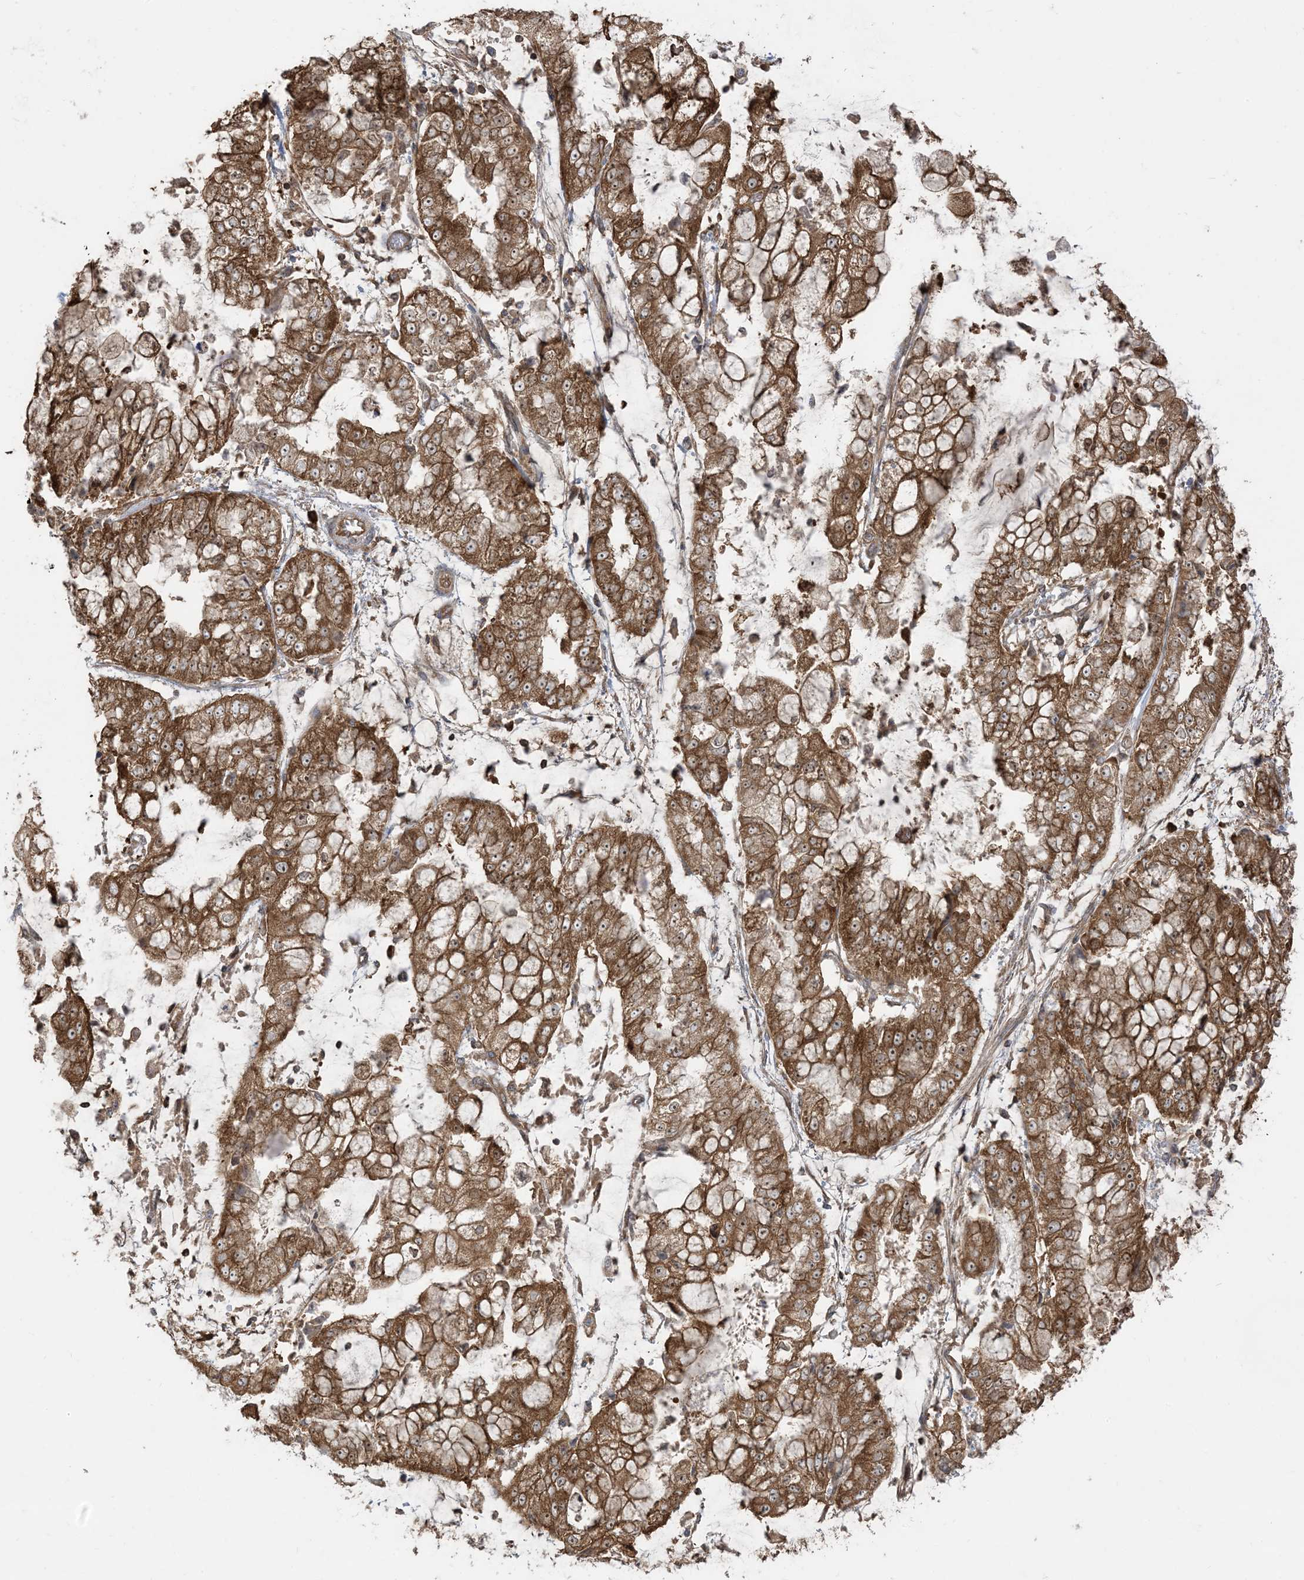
{"staining": {"intensity": "strong", "quantity": ">75%", "location": "cytoplasmic/membranous,nuclear"}, "tissue": "stomach cancer", "cell_type": "Tumor cells", "image_type": "cancer", "snomed": [{"axis": "morphology", "description": "Adenocarcinoma, NOS"}, {"axis": "topography", "description": "Stomach"}], "caption": "Immunohistochemistry of human stomach cancer displays high levels of strong cytoplasmic/membranous and nuclear expression in approximately >75% of tumor cells.", "gene": "SRP72", "patient": {"sex": "male", "age": 76}}